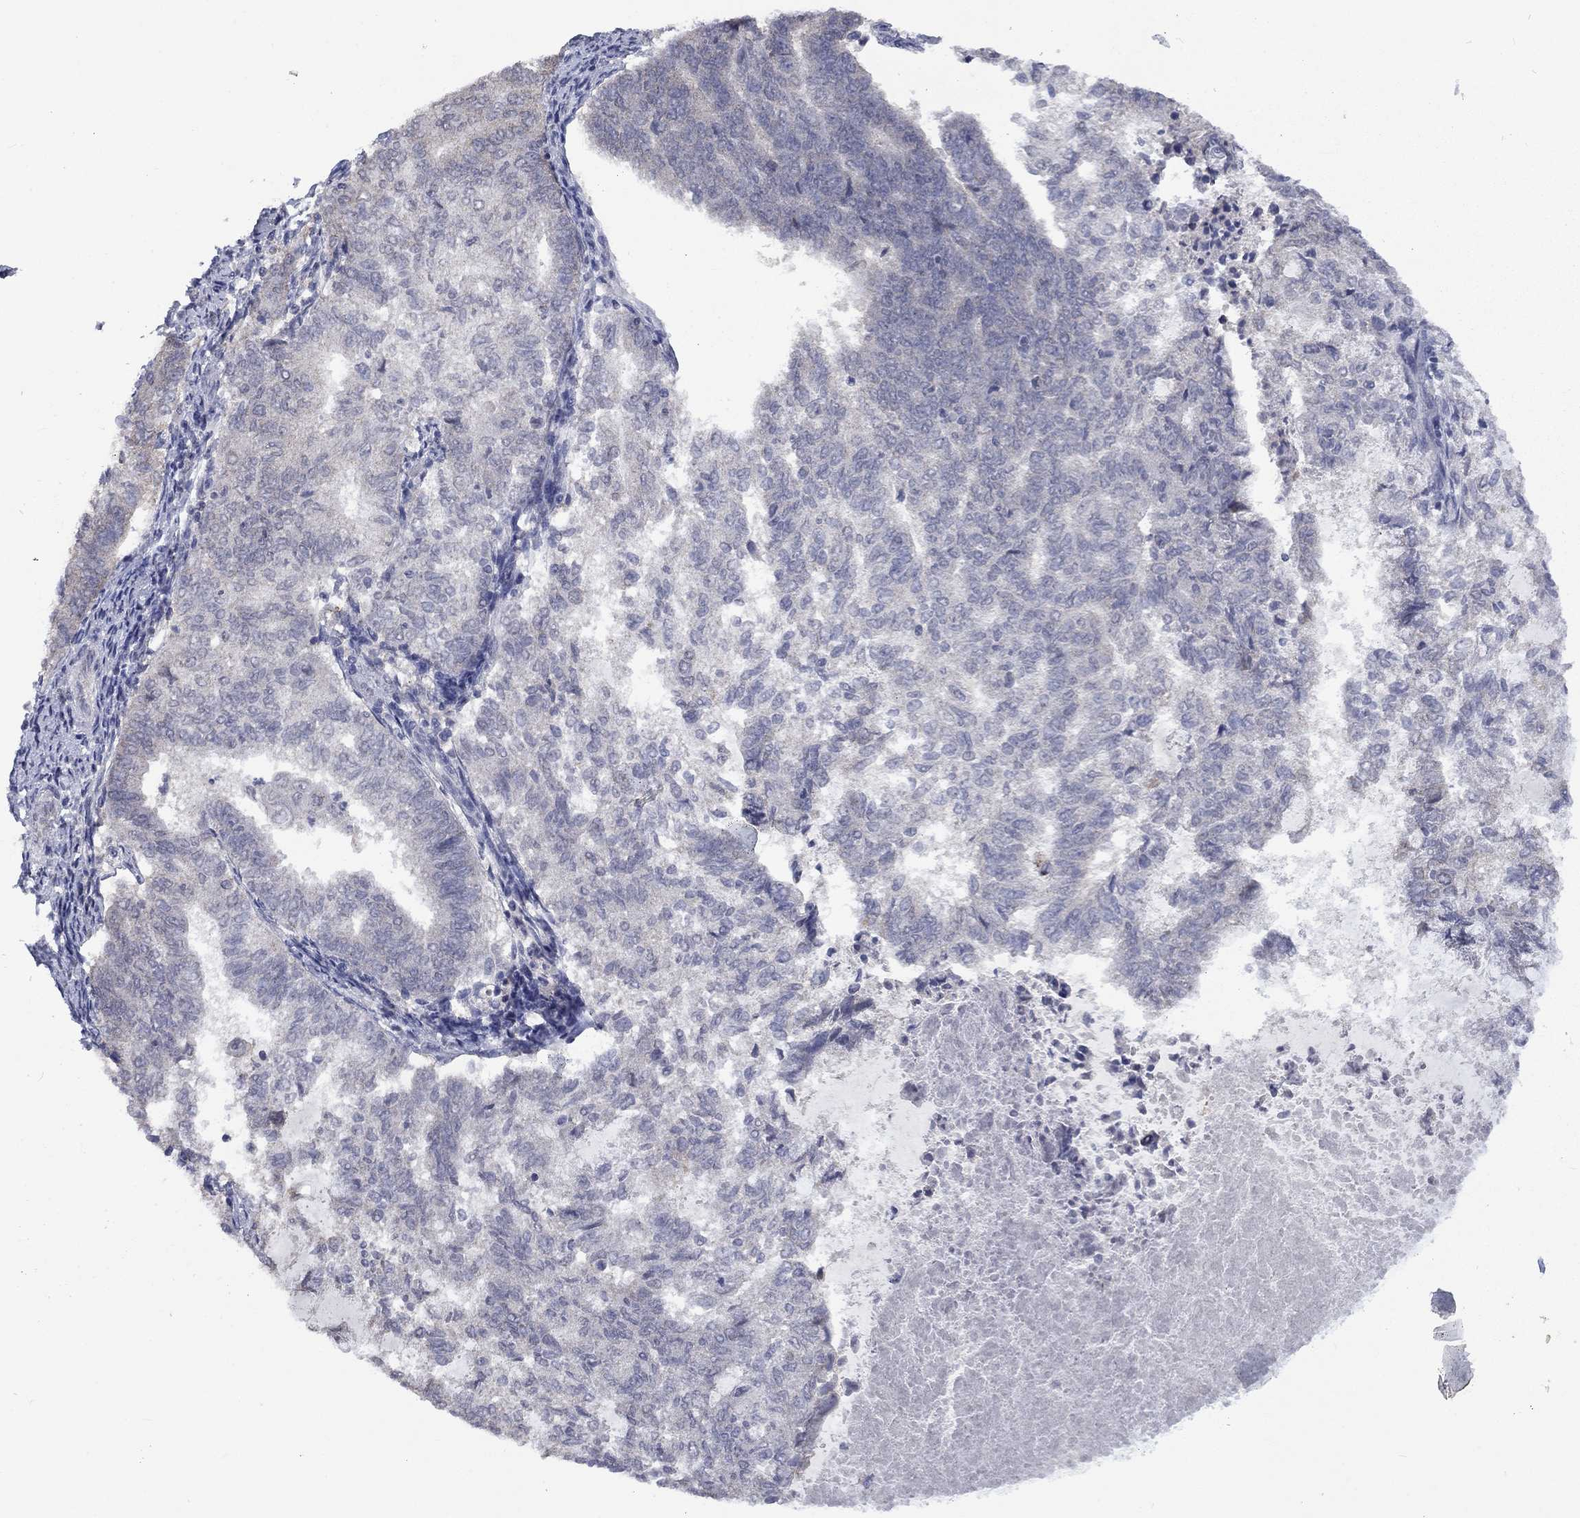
{"staining": {"intensity": "negative", "quantity": "none", "location": "none"}, "tissue": "endometrial cancer", "cell_type": "Tumor cells", "image_type": "cancer", "snomed": [{"axis": "morphology", "description": "Adenocarcinoma, NOS"}, {"axis": "topography", "description": "Endometrium"}], "caption": "Tumor cells are negative for brown protein staining in endometrial cancer.", "gene": "SPATA33", "patient": {"sex": "female", "age": 65}}